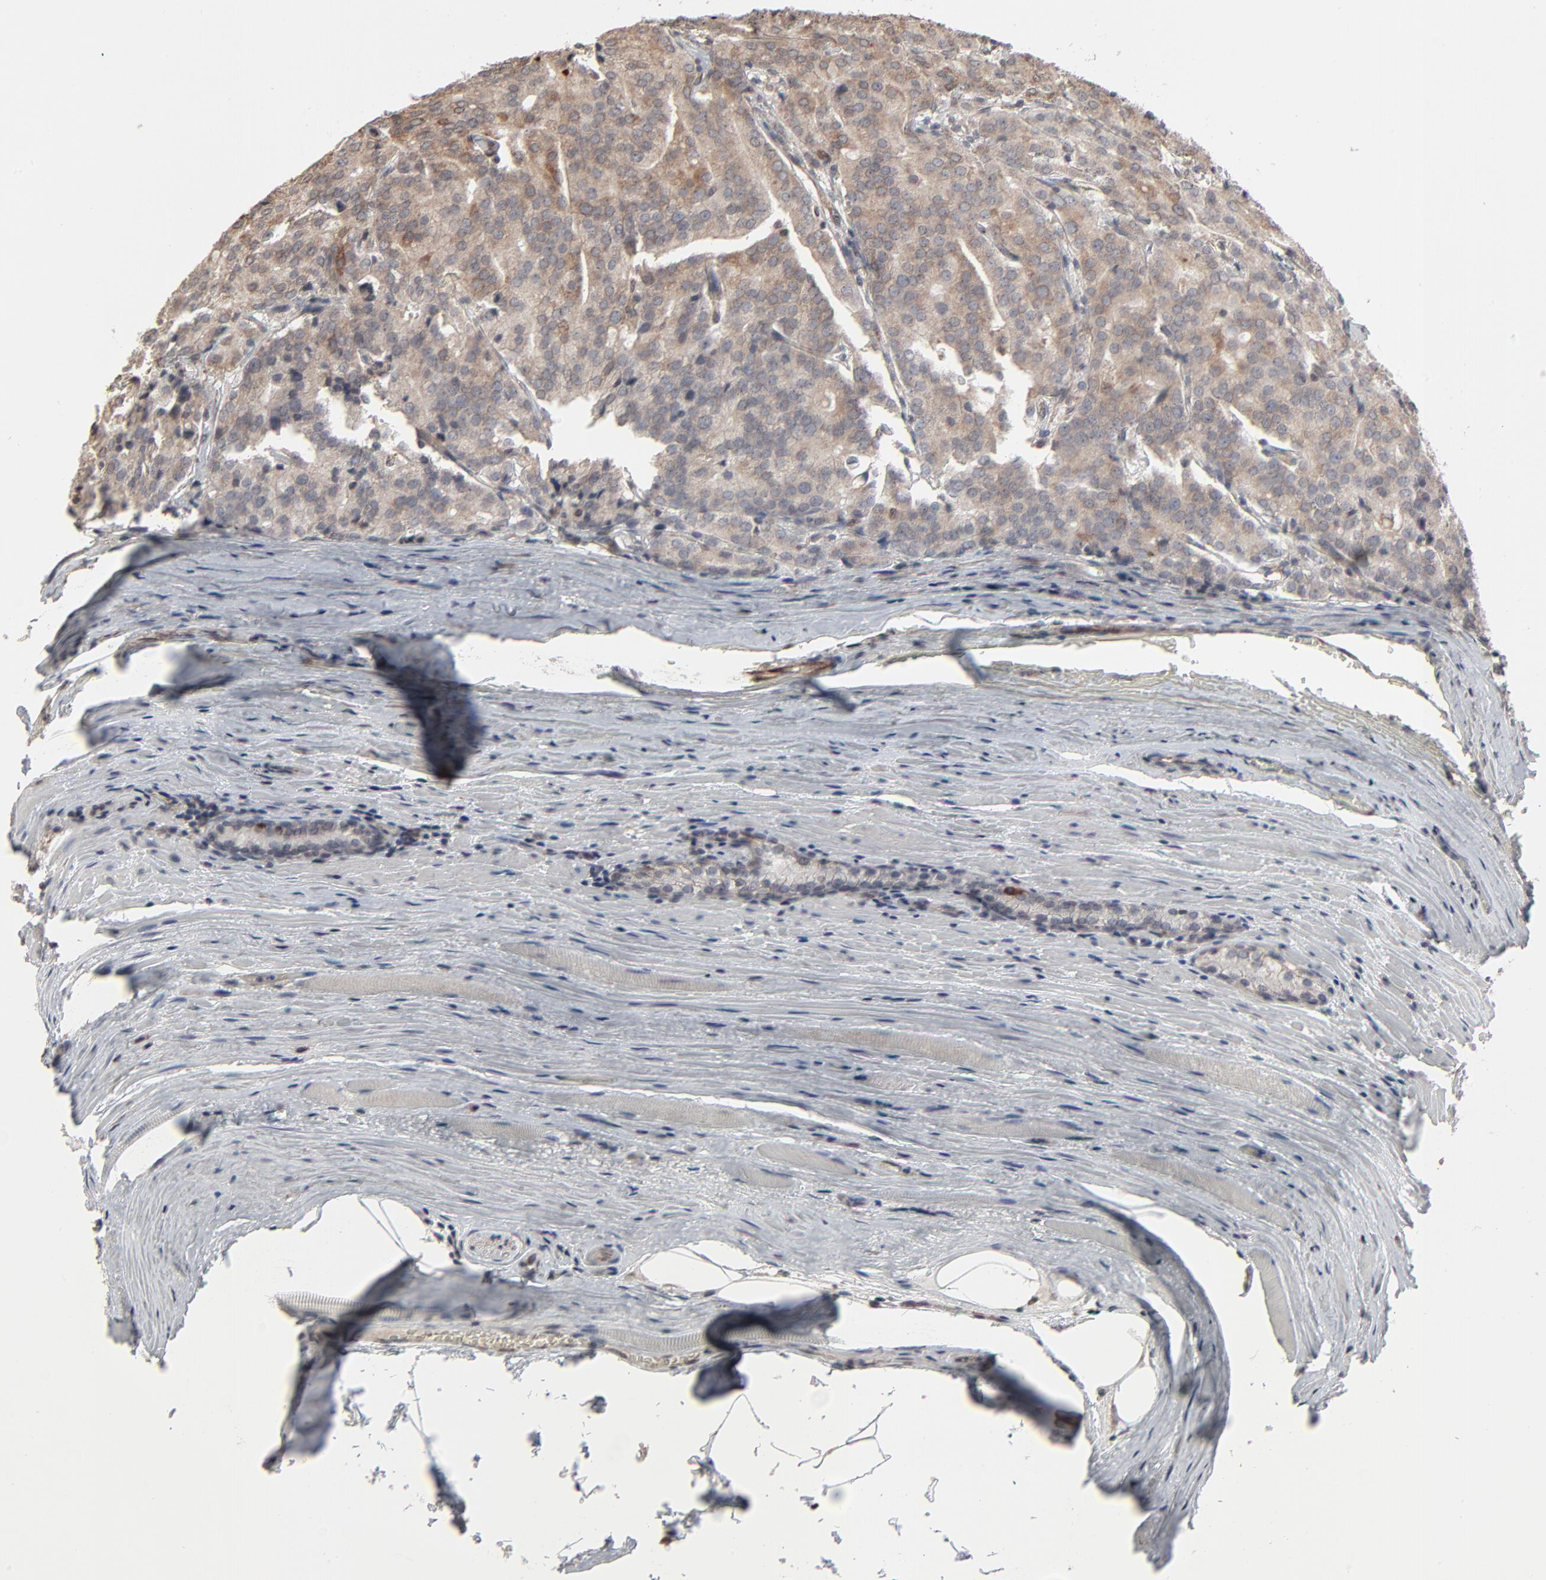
{"staining": {"intensity": "weak", "quantity": ">75%", "location": "cytoplasmic/membranous"}, "tissue": "prostate cancer", "cell_type": "Tumor cells", "image_type": "cancer", "snomed": [{"axis": "morphology", "description": "Adenocarcinoma, Medium grade"}, {"axis": "topography", "description": "Prostate"}], "caption": "Medium-grade adenocarcinoma (prostate) stained with a brown dye reveals weak cytoplasmic/membranous positive expression in about >75% of tumor cells.", "gene": "CTNND1", "patient": {"sex": "male", "age": 72}}